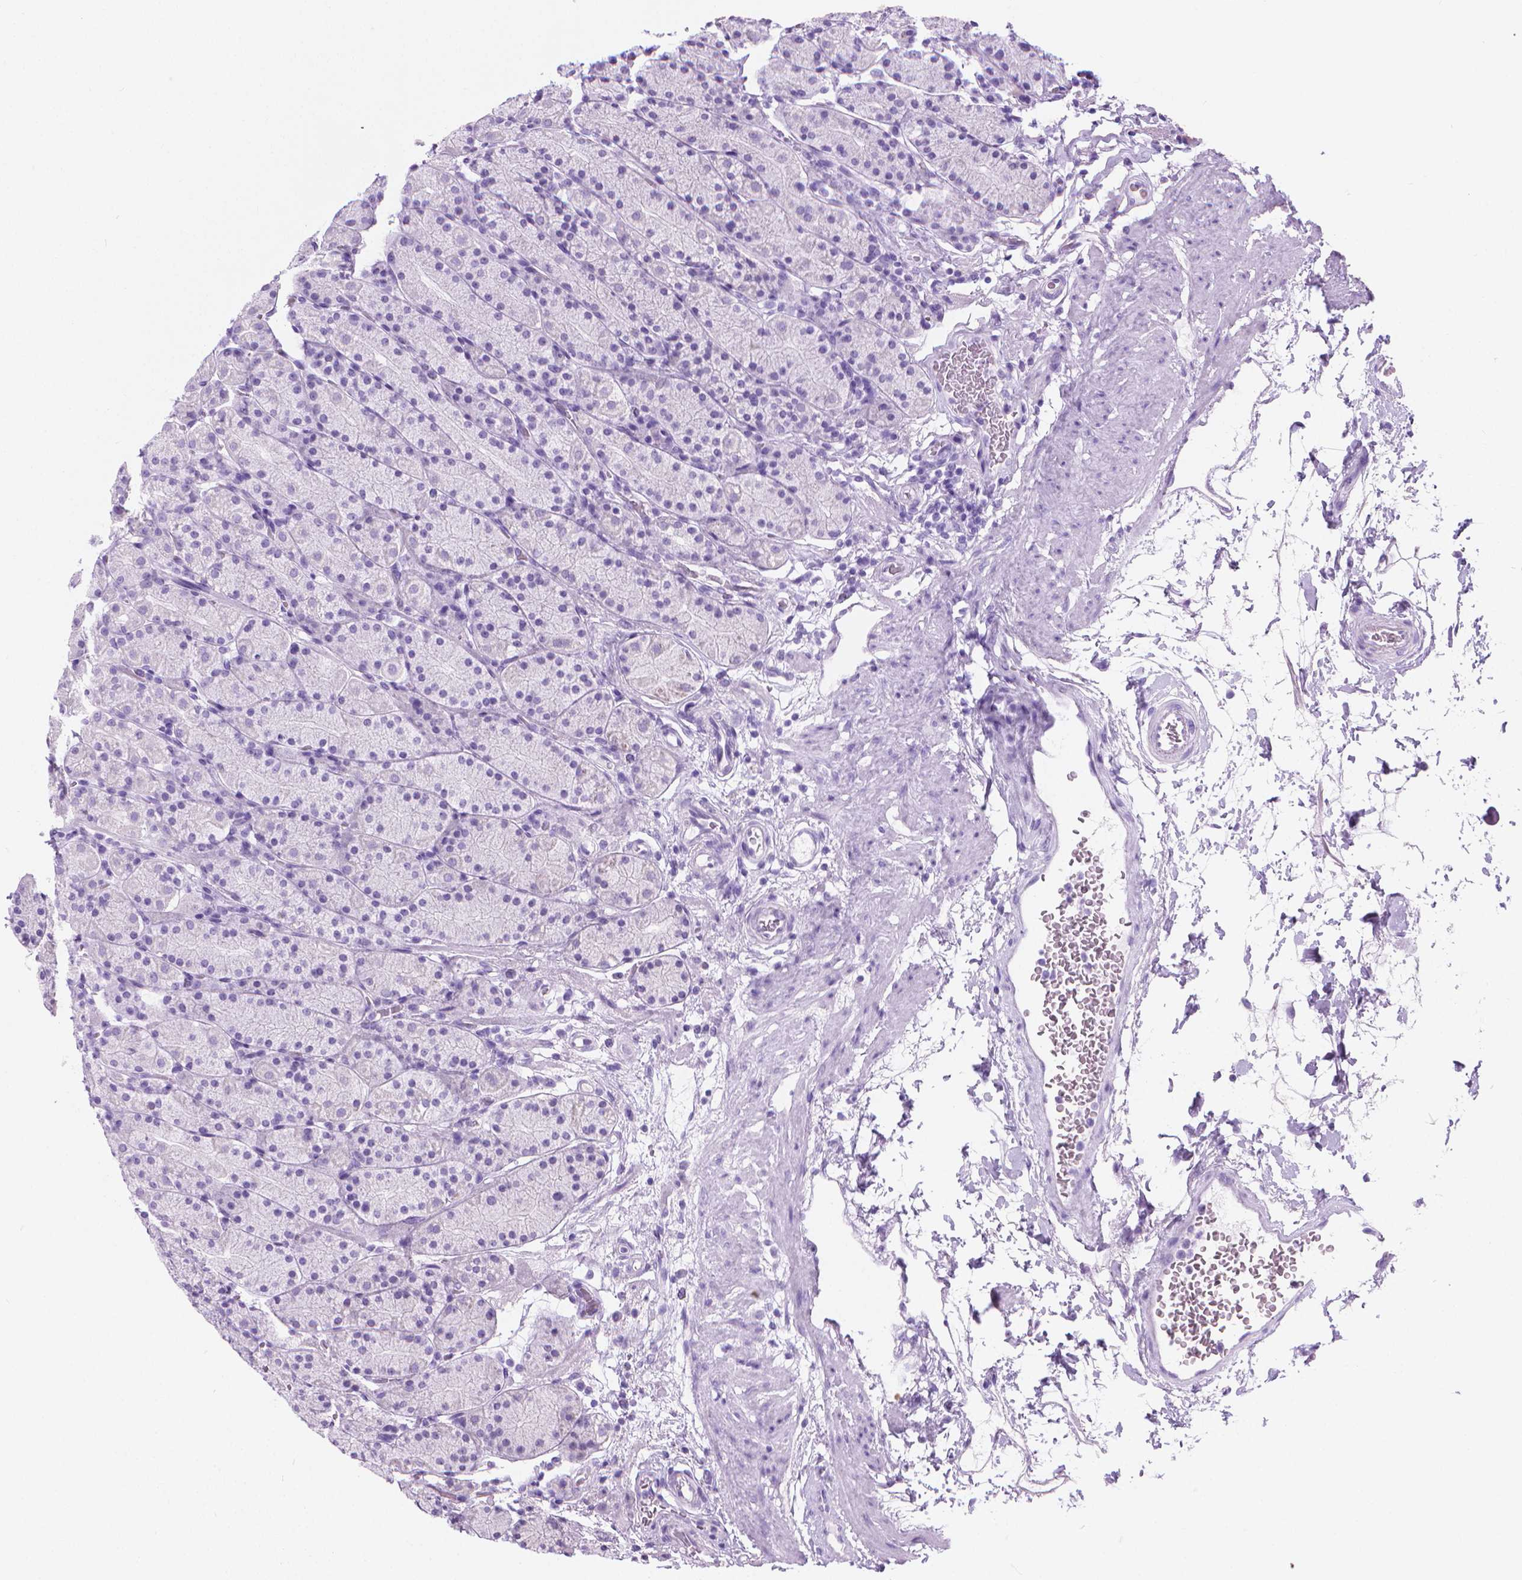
{"staining": {"intensity": "negative", "quantity": "none", "location": "none"}, "tissue": "stomach", "cell_type": "Glandular cells", "image_type": "normal", "snomed": [{"axis": "morphology", "description": "Normal tissue, NOS"}, {"axis": "topography", "description": "Stomach, upper"}, {"axis": "topography", "description": "Stomach"}], "caption": "Glandular cells are negative for brown protein staining in unremarkable stomach. The staining was performed using DAB to visualize the protein expression in brown, while the nuclei were stained in blue with hematoxylin (Magnification: 20x).", "gene": "CFAP52", "patient": {"sex": "male", "age": 62}}